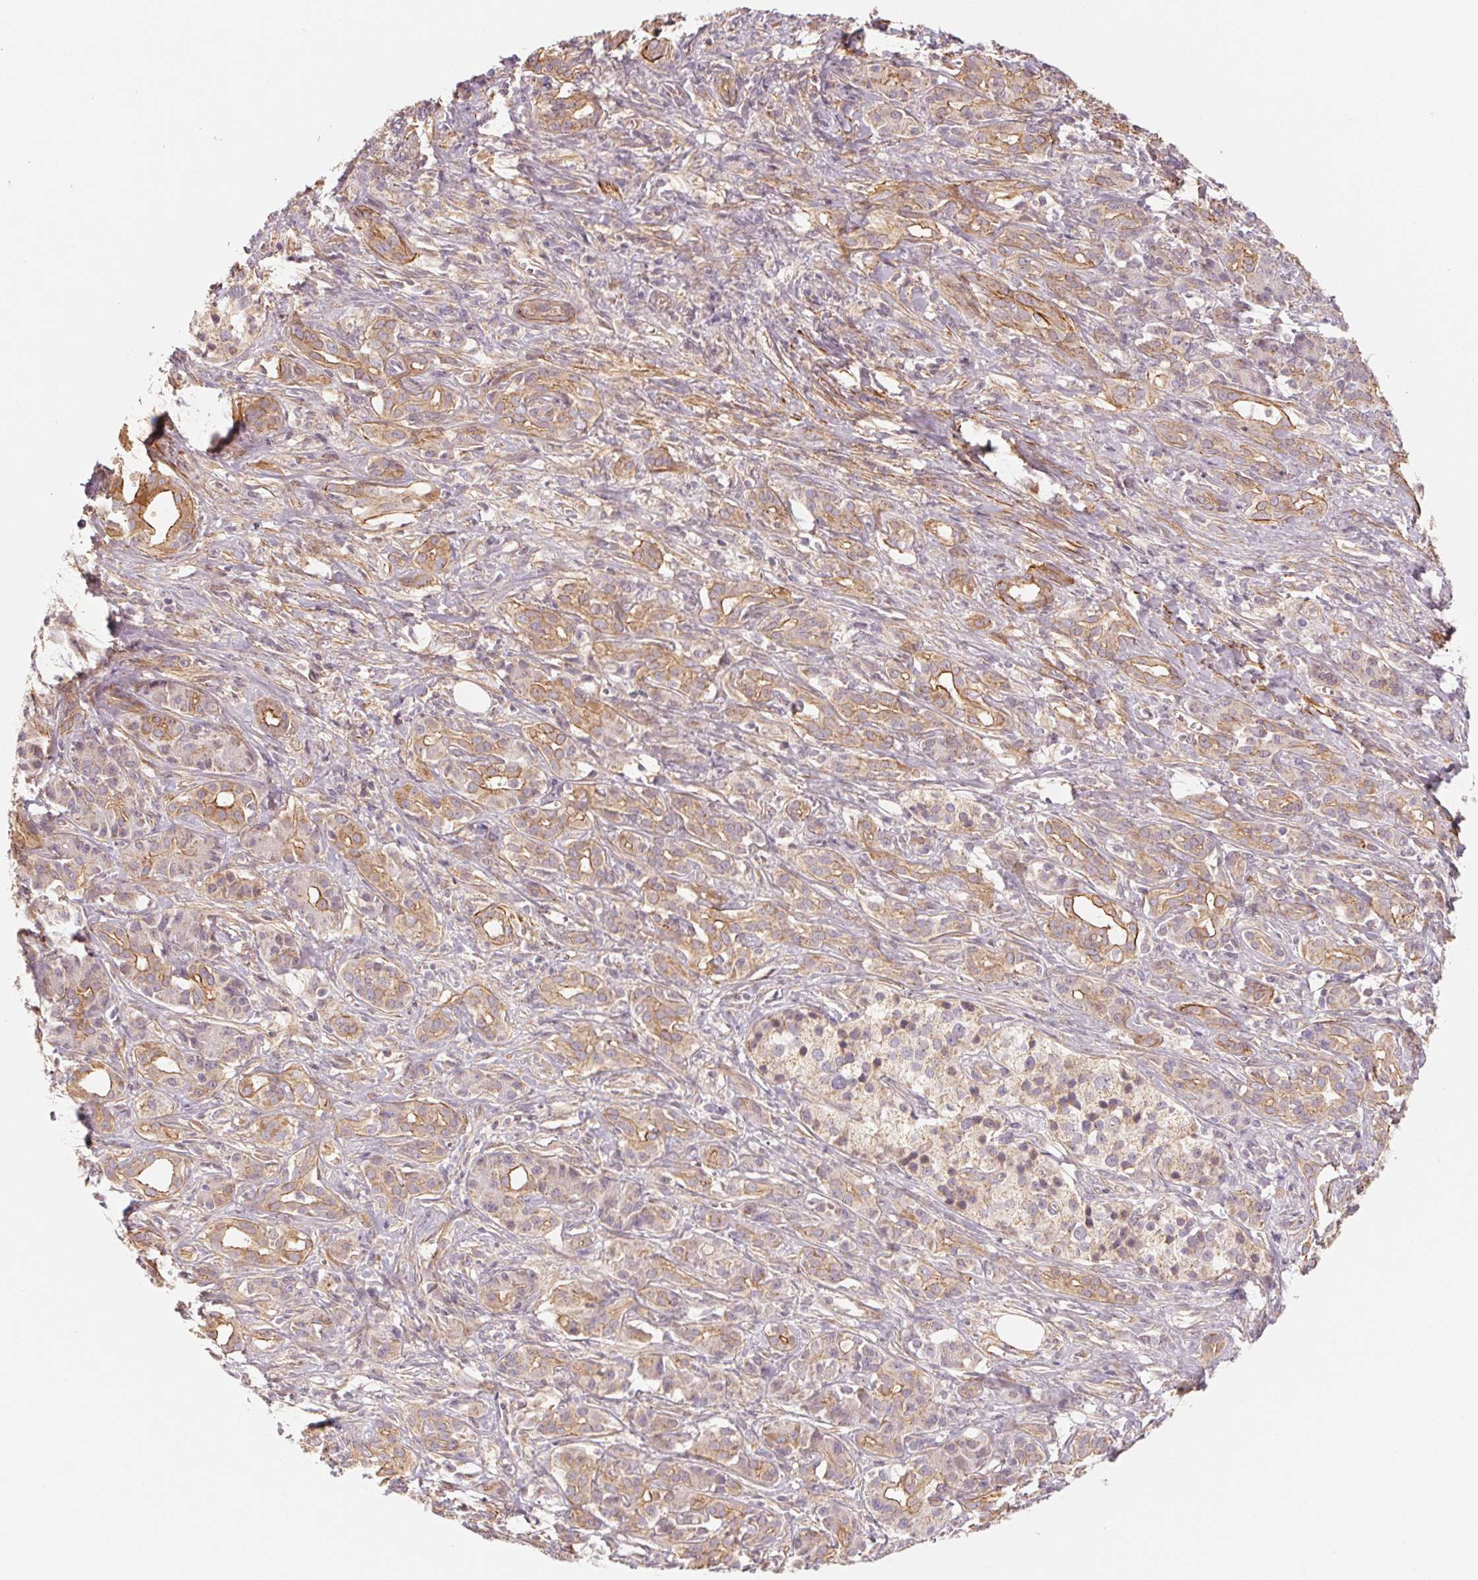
{"staining": {"intensity": "moderate", "quantity": ">75%", "location": "cytoplasmic/membranous"}, "tissue": "pancreatic cancer", "cell_type": "Tumor cells", "image_type": "cancer", "snomed": [{"axis": "morphology", "description": "Adenocarcinoma, NOS"}, {"axis": "topography", "description": "Pancreas"}], "caption": "Protein expression analysis of human pancreatic cancer (adenocarcinoma) reveals moderate cytoplasmic/membranous staining in approximately >75% of tumor cells.", "gene": "CCDC112", "patient": {"sex": "male", "age": 61}}